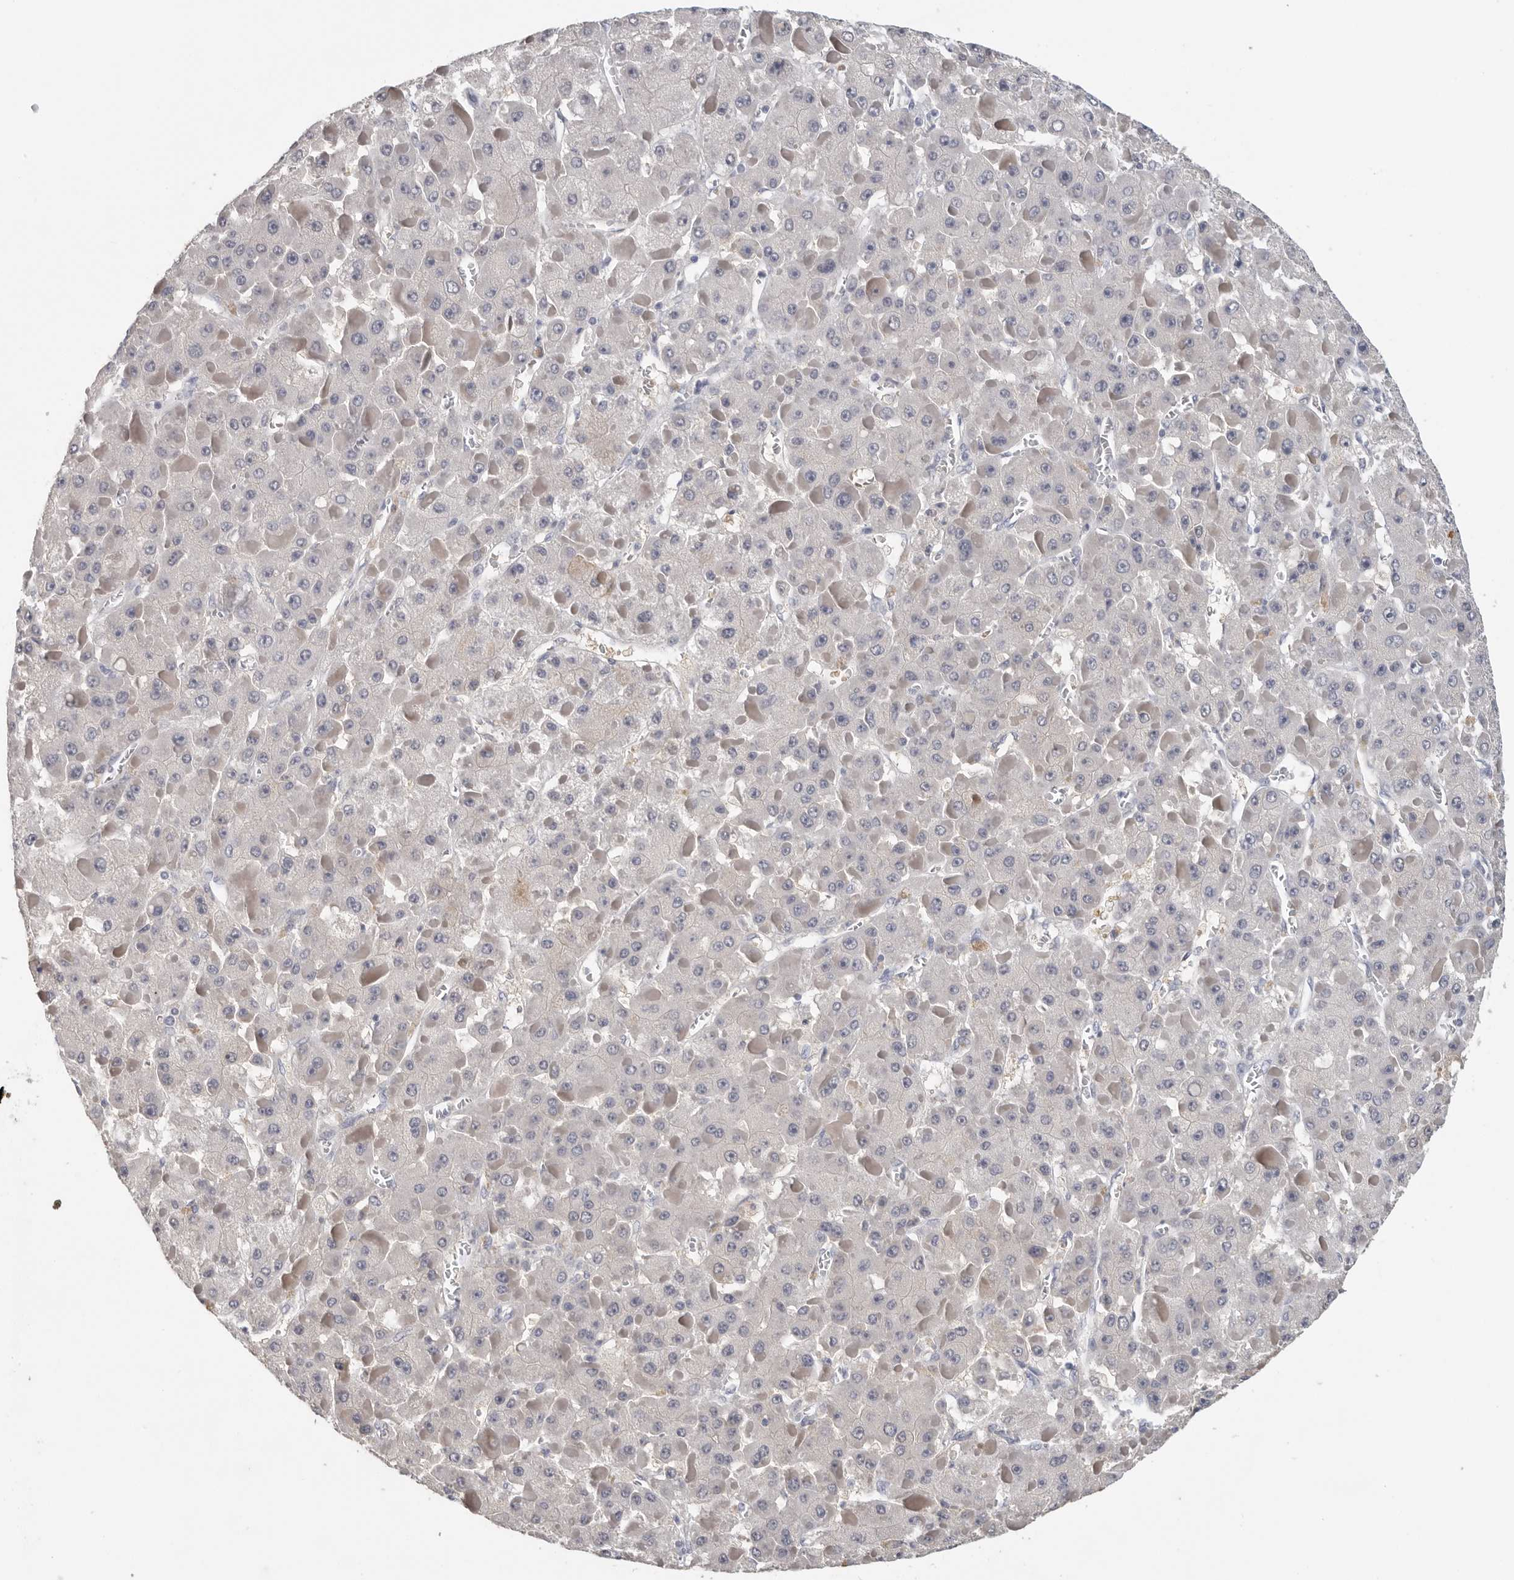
{"staining": {"intensity": "negative", "quantity": "none", "location": "none"}, "tissue": "liver cancer", "cell_type": "Tumor cells", "image_type": "cancer", "snomed": [{"axis": "morphology", "description": "Carcinoma, Hepatocellular, NOS"}, {"axis": "topography", "description": "Liver"}], "caption": "This is an immunohistochemistry photomicrograph of human liver cancer (hepatocellular carcinoma). There is no staining in tumor cells.", "gene": "DNAJC11", "patient": {"sex": "female", "age": 73}}